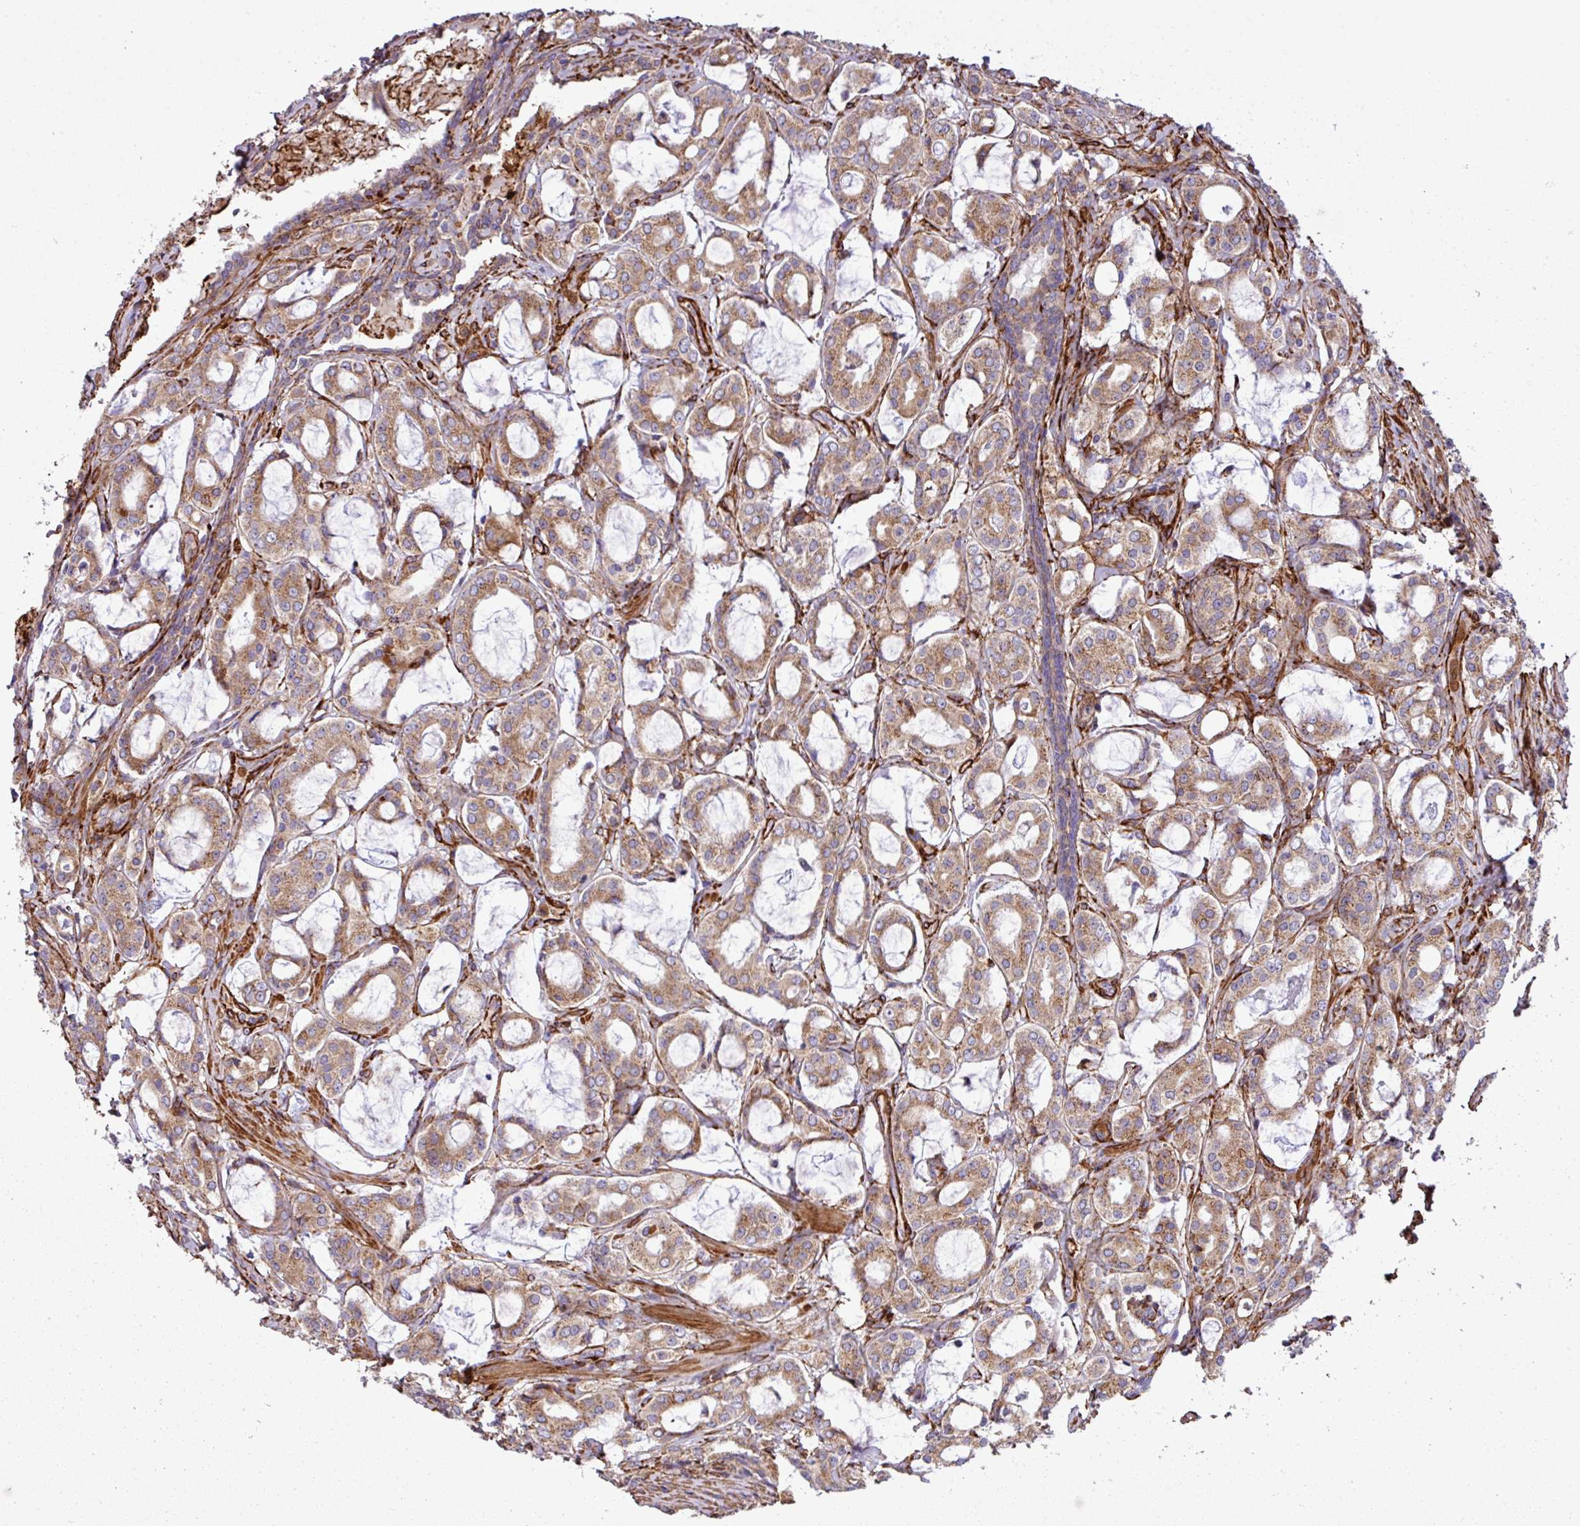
{"staining": {"intensity": "moderate", "quantity": ">75%", "location": "cytoplasmic/membranous"}, "tissue": "prostate cancer", "cell_type": "Tumor cells", "image_type": "cancer", "snomed": [{"axis": "morphology", "description": "Adenocarcinoma, High grade"}, {"axis": "topography", "description": "Prostate"}], "caption": "Brown immunohistochemical staining in human prostate cancer (adenocarcinoma (high-grade)) demonstrates moderate cytoplasmic/membranous positivity in about >75% of tumor cells.", "gene": "FAM47E", "patient": {"sex": "male", "age": 63}}